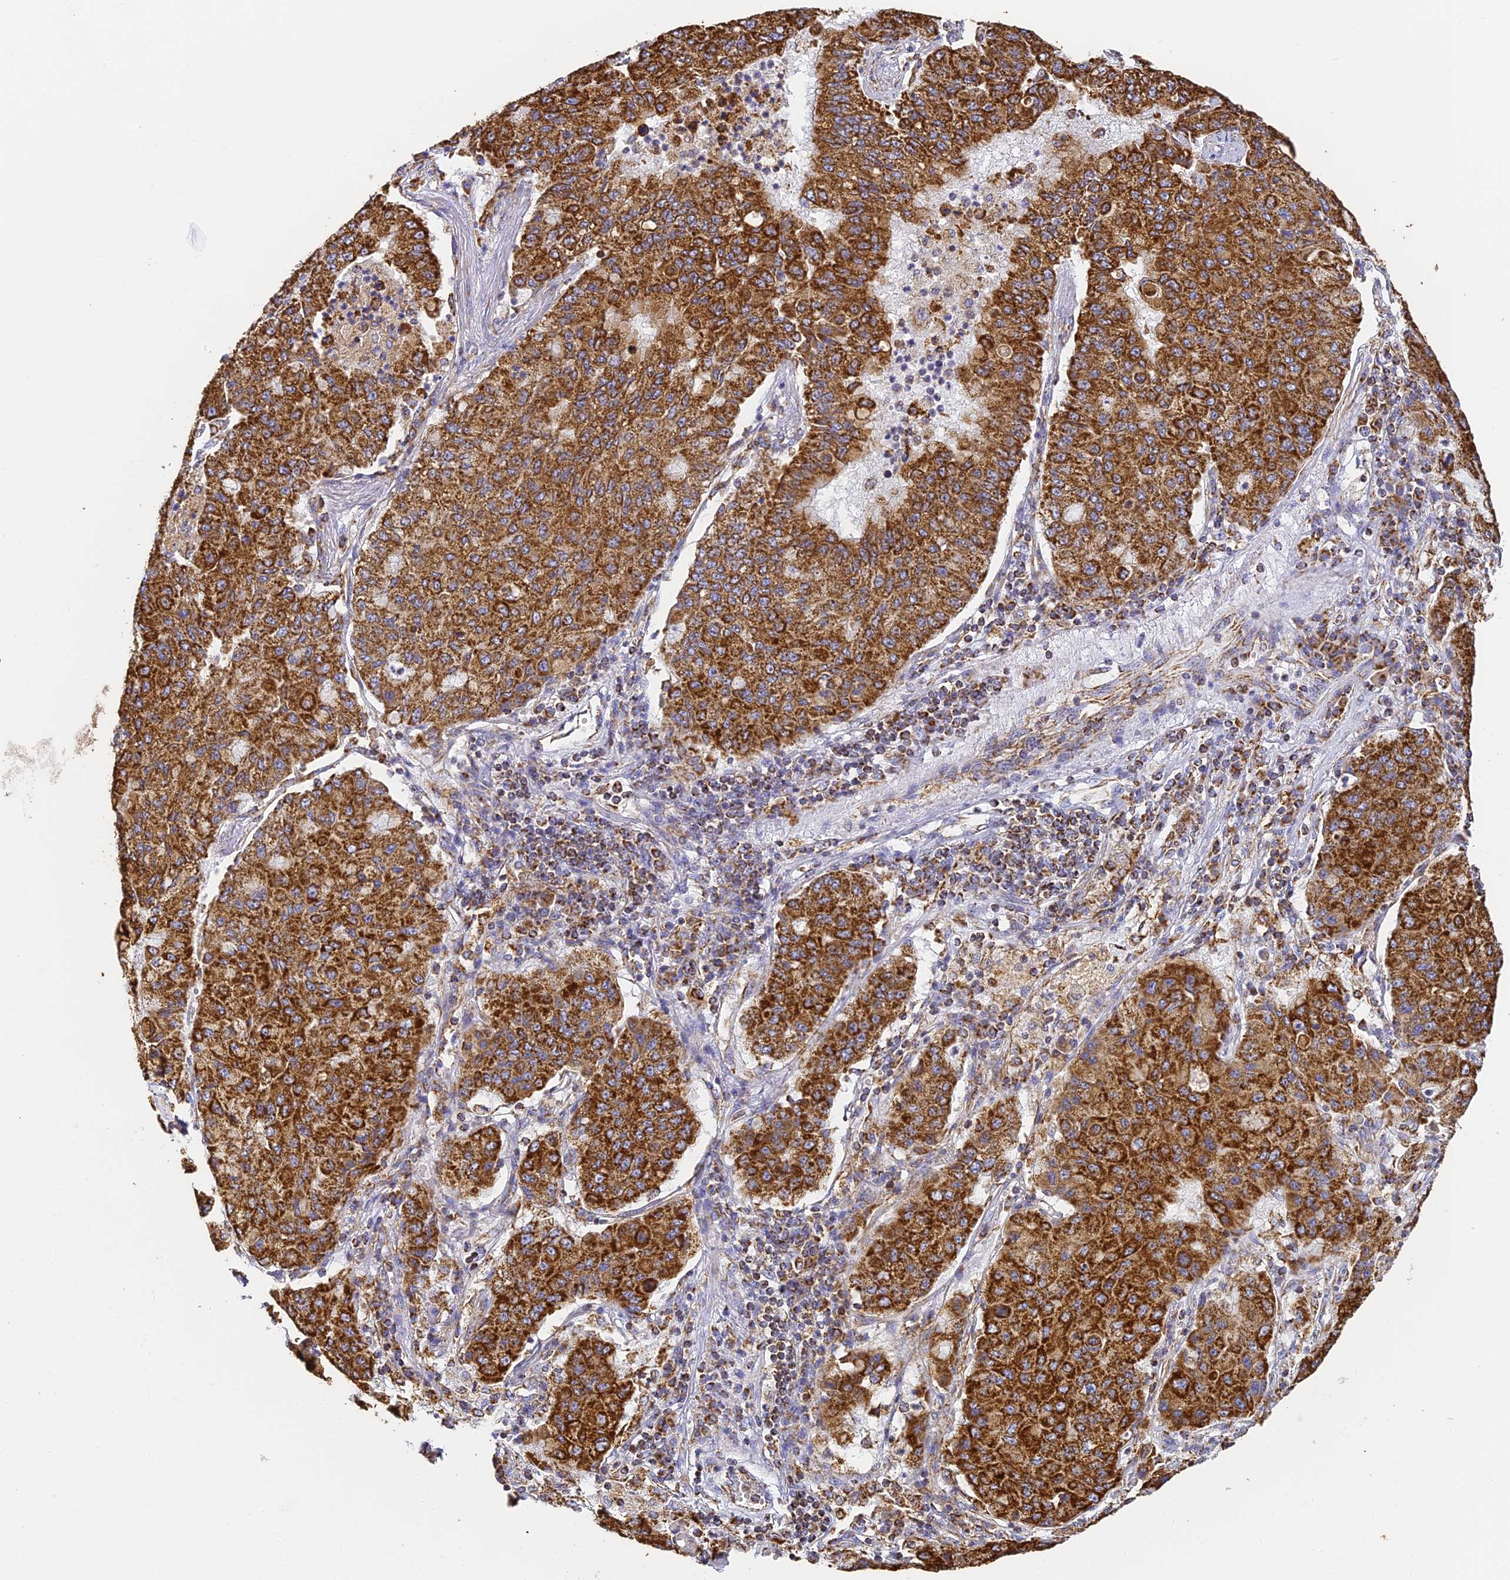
{"staining": {"intensity": "strong", "quantity": ">75%", "location": "cytoplasmic/membranous"}, "tissue": "lung cancer", "cell_type": "Tumor cells", "image_type": "cancer", "snomed": [{"axis": "morphology", "description": "Squamous cell carcinoma, NOS"}, {"axis": "topography", "description": "Lung"}], "caption": "Lung squamous cell carcinoma stained with immunohistochemistry (IHC) reveals strong cytoplasmic/membranous expression in approximately >75% of tumor cells. The protein of interest is shown in brown color, while the nuclei are stained blue.", "gene": "COX6C", "patient": {"sex": "male", "age": 74}}